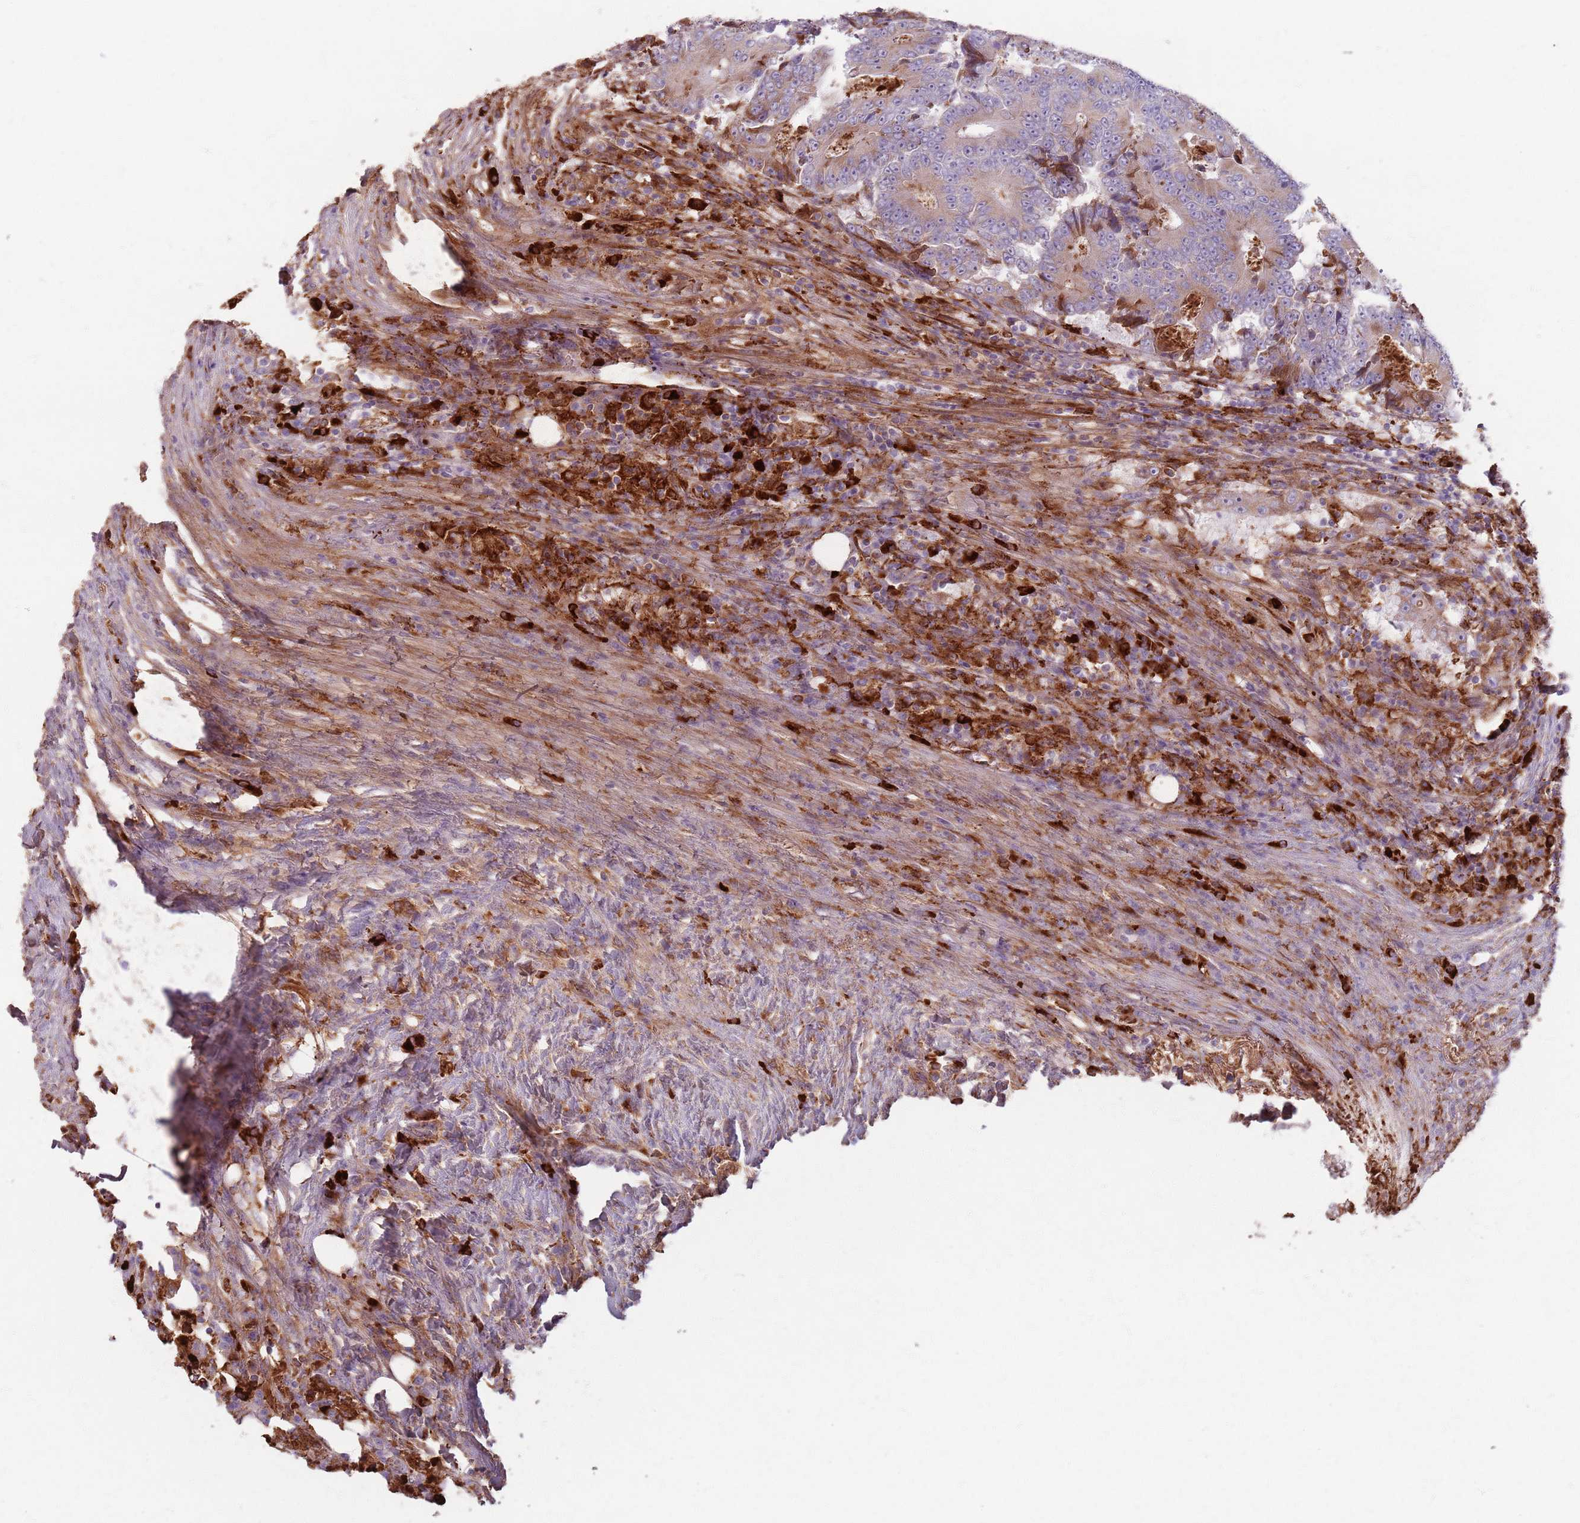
{"staining": {"intensity": "weak", "quantity": "25%-75%", "location": "cytoplasmic/membranous"}, "tissue": "colorectal cancer", "cell_type": "Tumor cells", "image_type": "cancer", "snomed": [{"axis": "morphology", "description": "Adenocarcinoma, NOS"}, {"axis": "topography", "description": "Colon"}], "caption": "High-magnification brightfield microscopy of colorectal adenocarcinoma stained with DAB (3,3'-diaminobenzidine) (brown) and counterstained with hematoxylin (blue). tumor cells exhibit weak cytoplasmic/membranous positivity is identified in approximately25%-75% of cells. (Stains: DAB (3,3'-diaminobenzidine) in brown, nuclei in blue, Microscopy: brightfield microscopy at high magnification).", "gene": "COLGALT1", "patient": {"sex": "male", "age": 83}}